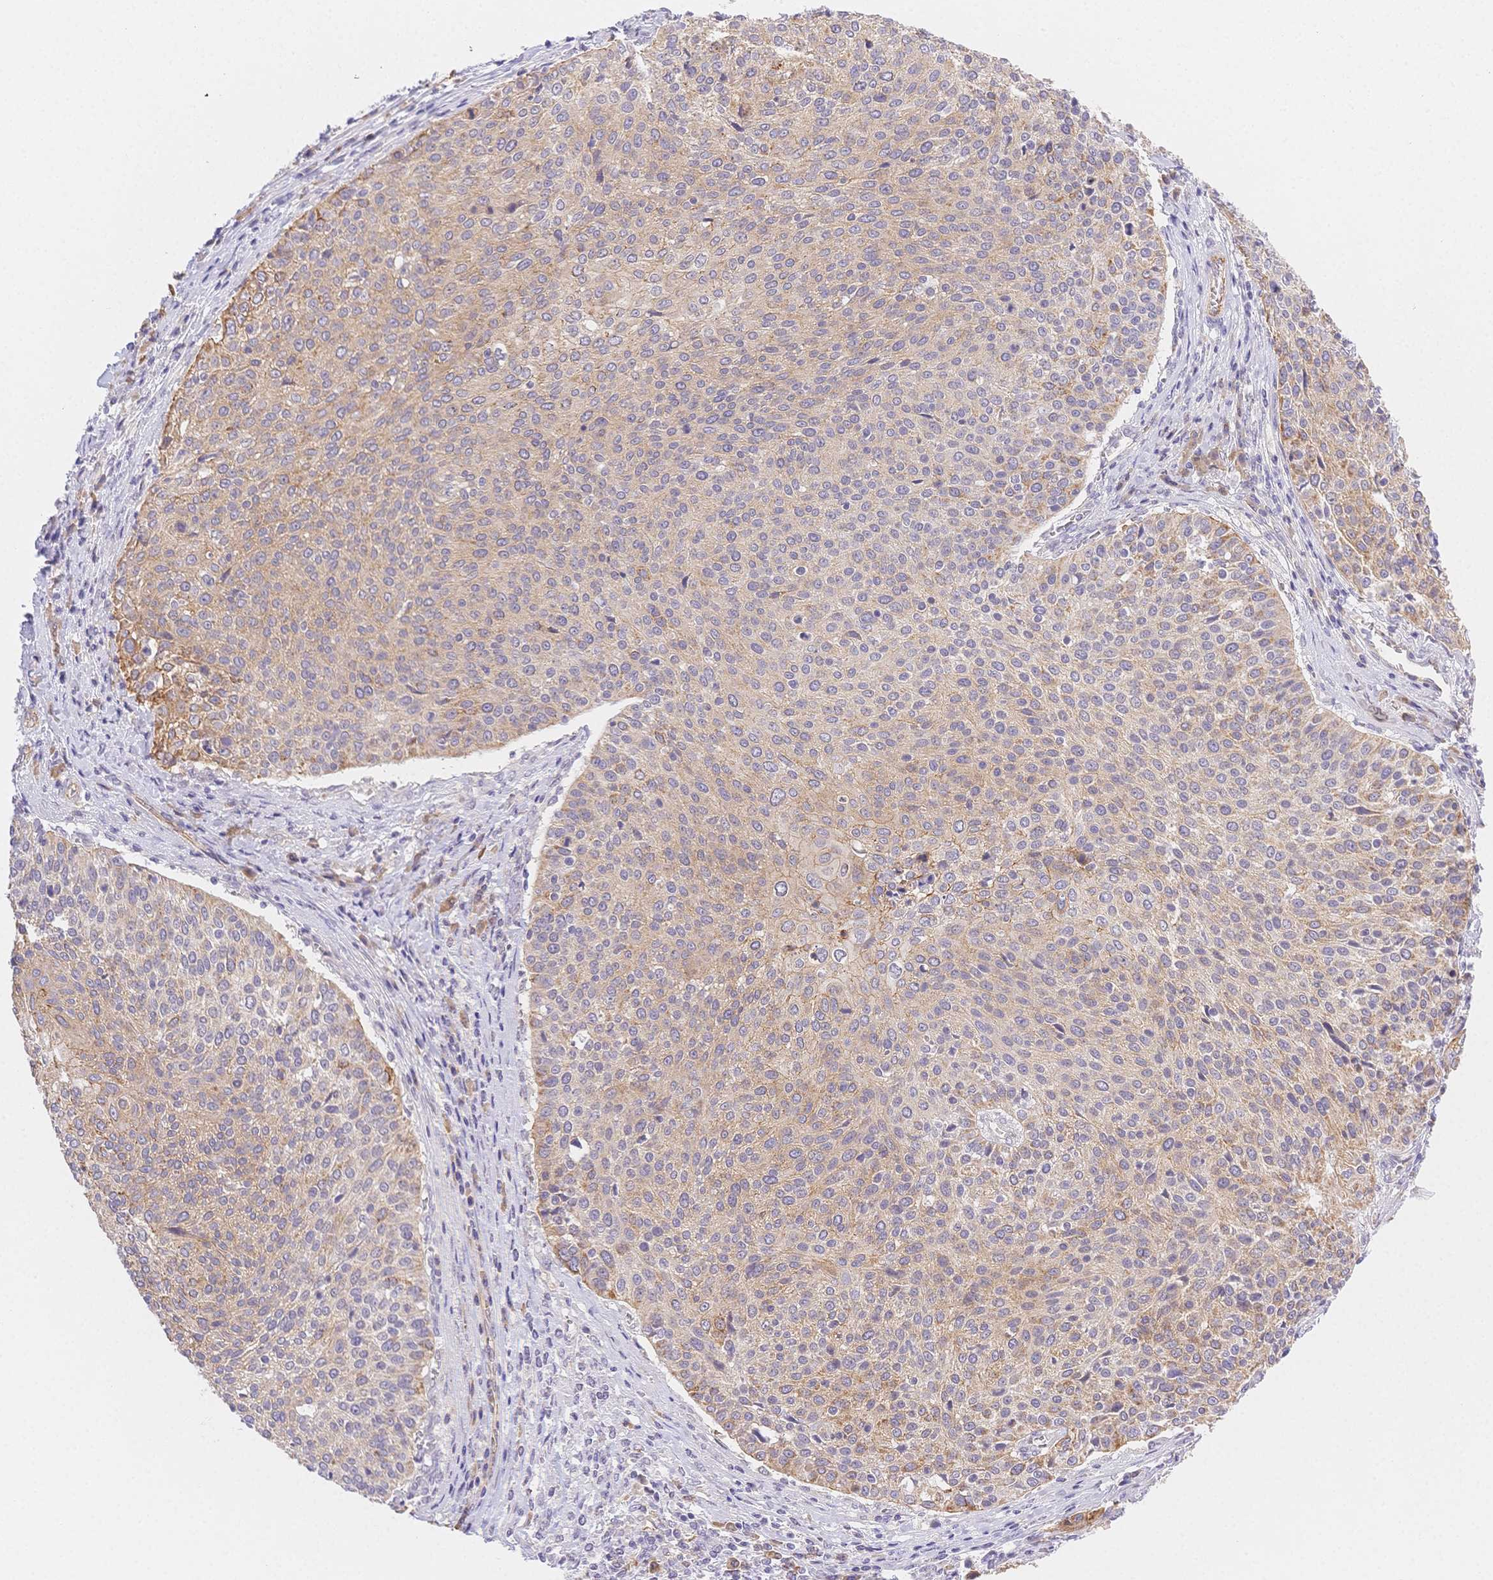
{"staining": {"intensity": "weak", "quantity": "25%-75%", "location": "cytoplasmic/membranous"}, "tissue": "cervical cancer", "cell_type": "Tumor cells", "image_type": "cancer", "snomed": [{"axis": "morphology", "description": "Squamous cell carcinoma, NOS"}, {"axis": "topography", "description": "Cervix"}], "caption": "DAB immunohistochemical staining of human cervical squamous cell carcinoma shows weak cytoplasmic/membranous protein positivity in about 25%-75% of tumor cells. (DAB IHC with brightfield microscopy, high magnification).", "gene": "CSN1S1", "patient": {"sex": "female", "age": 31}}